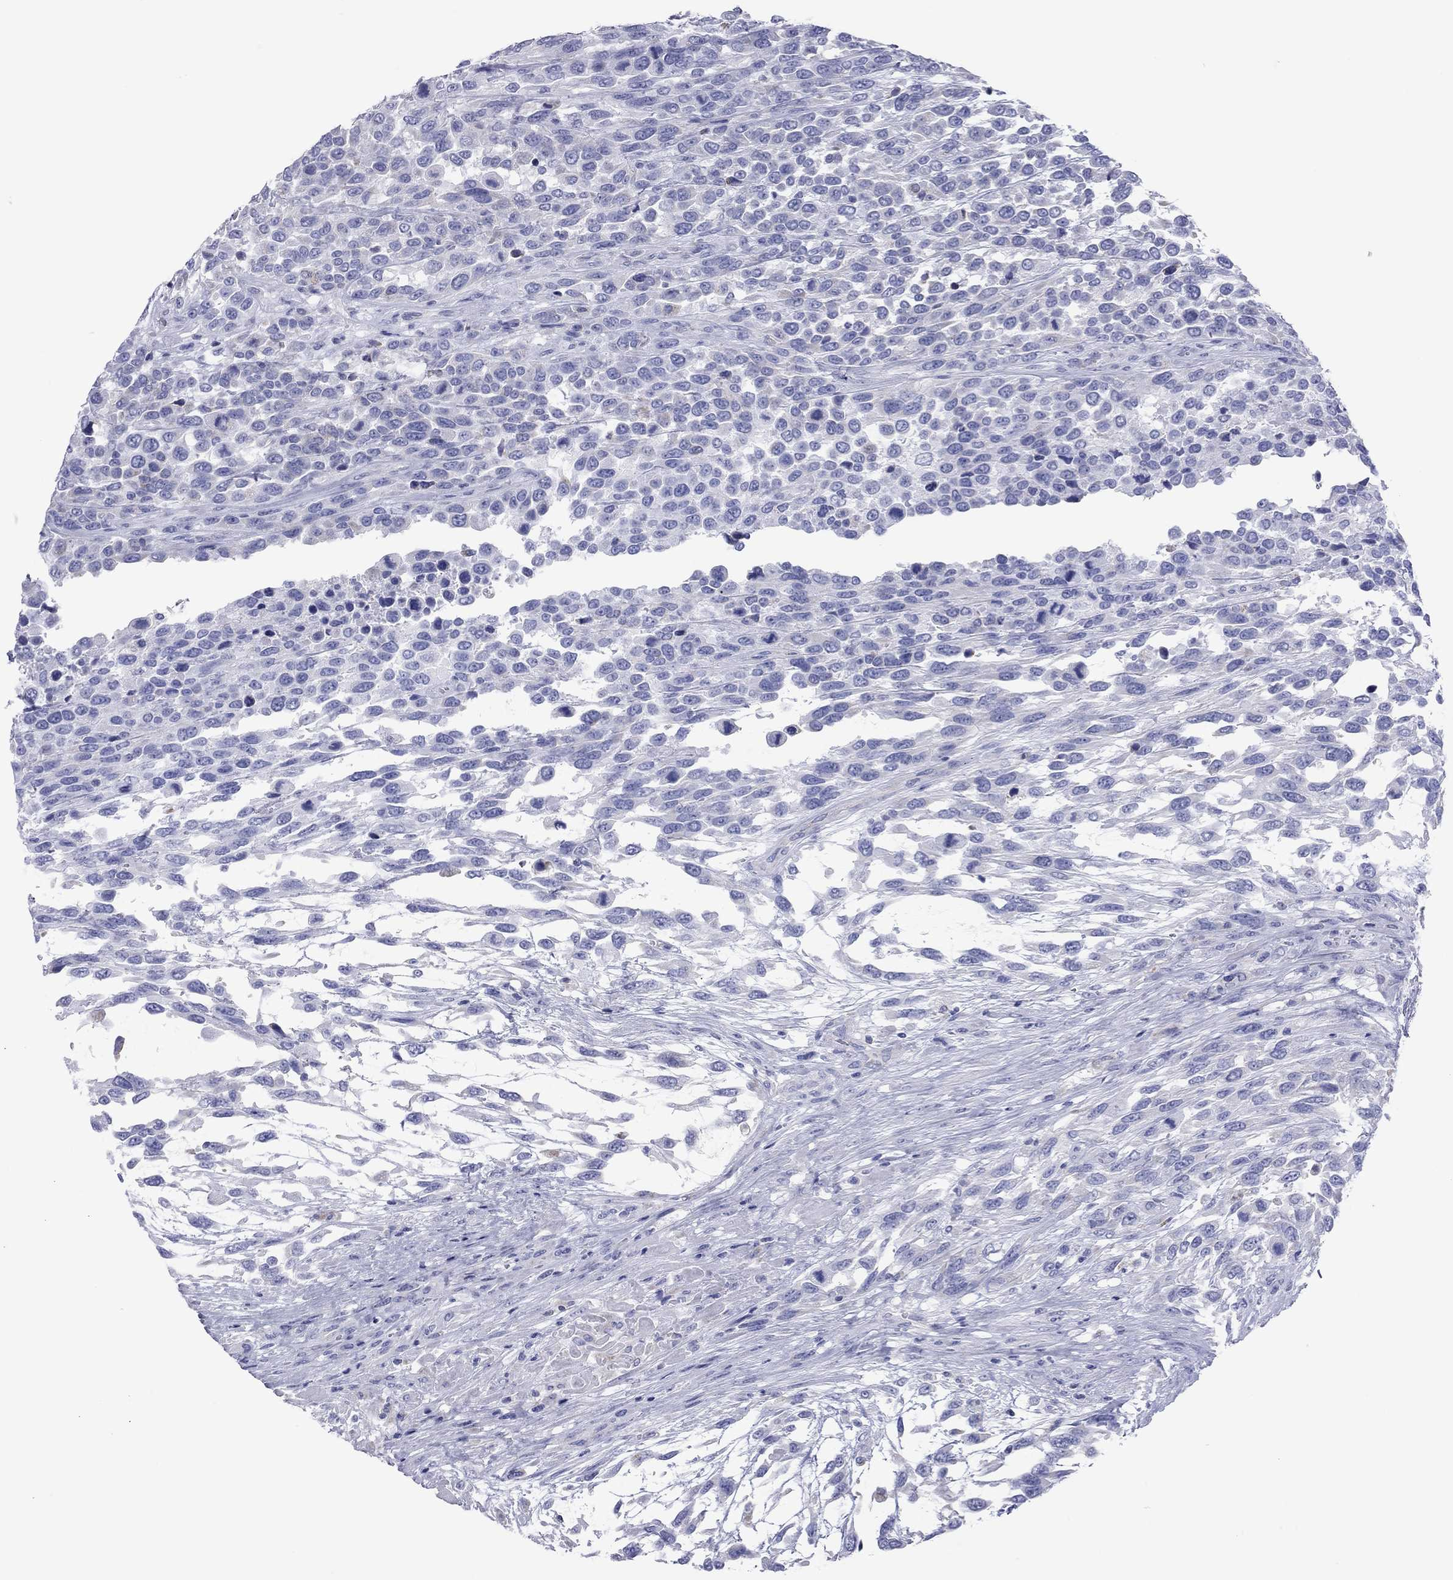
{"staining": {"intensity": "negative", "quantity": "none", "location": "none"}, "tissue": "urothelial cancer", "cell_type": "Tumor cells", "image_type": "cancer", "snomed": [{"axis": "morphology", "description": "Urothelial carcinoma, High grade"}, {"axis": "topography", "description": "Urinary bladder"}], "caption": "There is no significant positivity in tumor cells of urothelial cancer.", "gene": "VSIG10", "patient": {"sex": "female", "age": 70}}